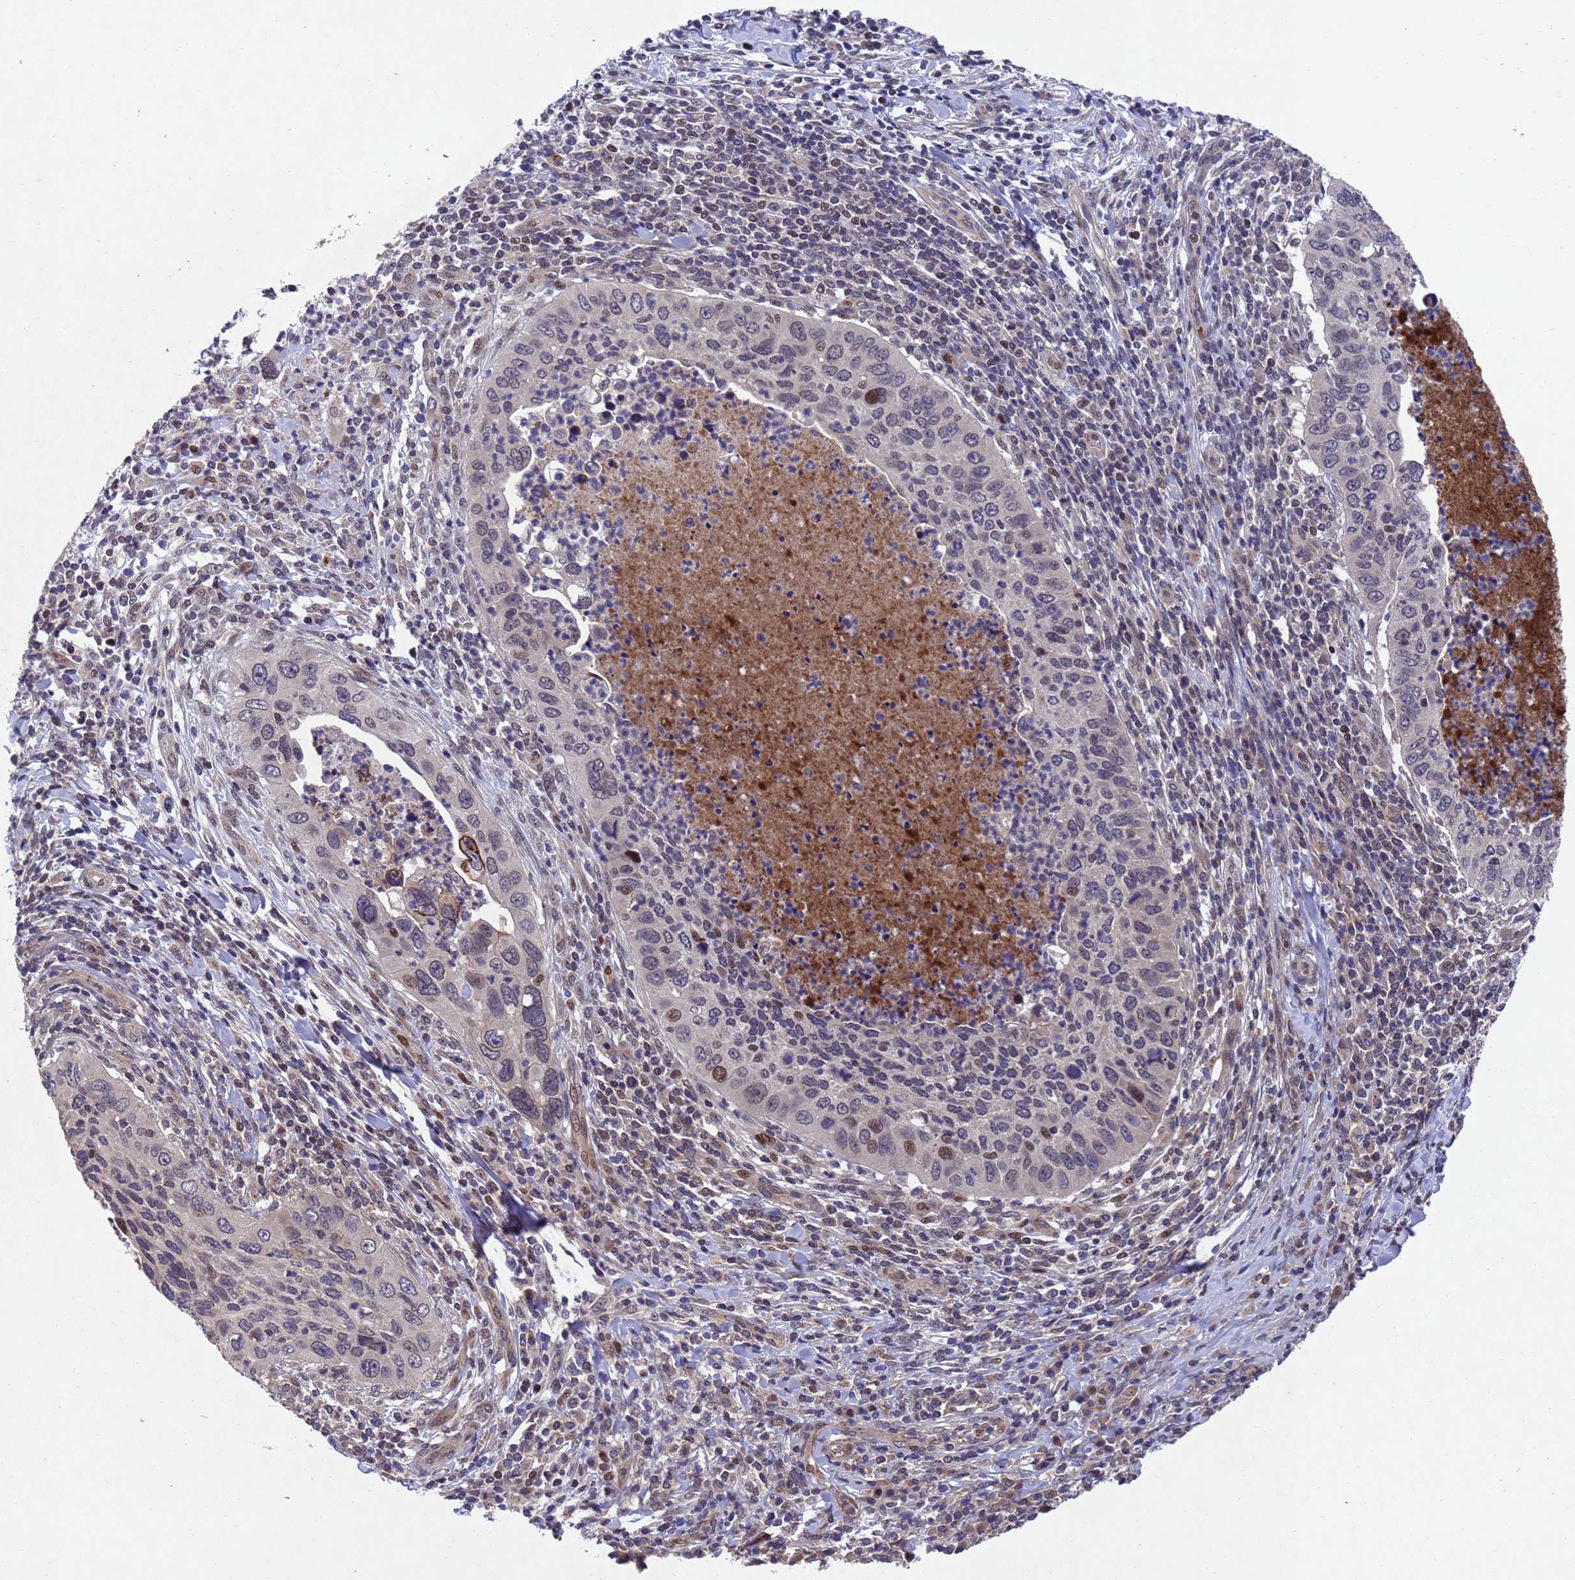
{"staining": {"intensity": "moderate", "quantity": "<25%", "location": "nuclear"}, "tissue": "cervical cancer", "cell_type": "Tumor cells", "image_type": "cancer", "snomed": [{"axis": "morphology", "description": "Squamous cell carcinoma, NOS"}, {"axis": "topography", "description": "Cervix"}], "caption": "Cervical cancer (squamous cell carcinoma) stained for a protein demonstrates moderate nuclear positivity in tumor cells. Immunohistochemistry (ihc) stains the protein in brown and the nuclei are stained blue.", "gene": "TBK1", "patient": {"sex": "female", "age": 38}}